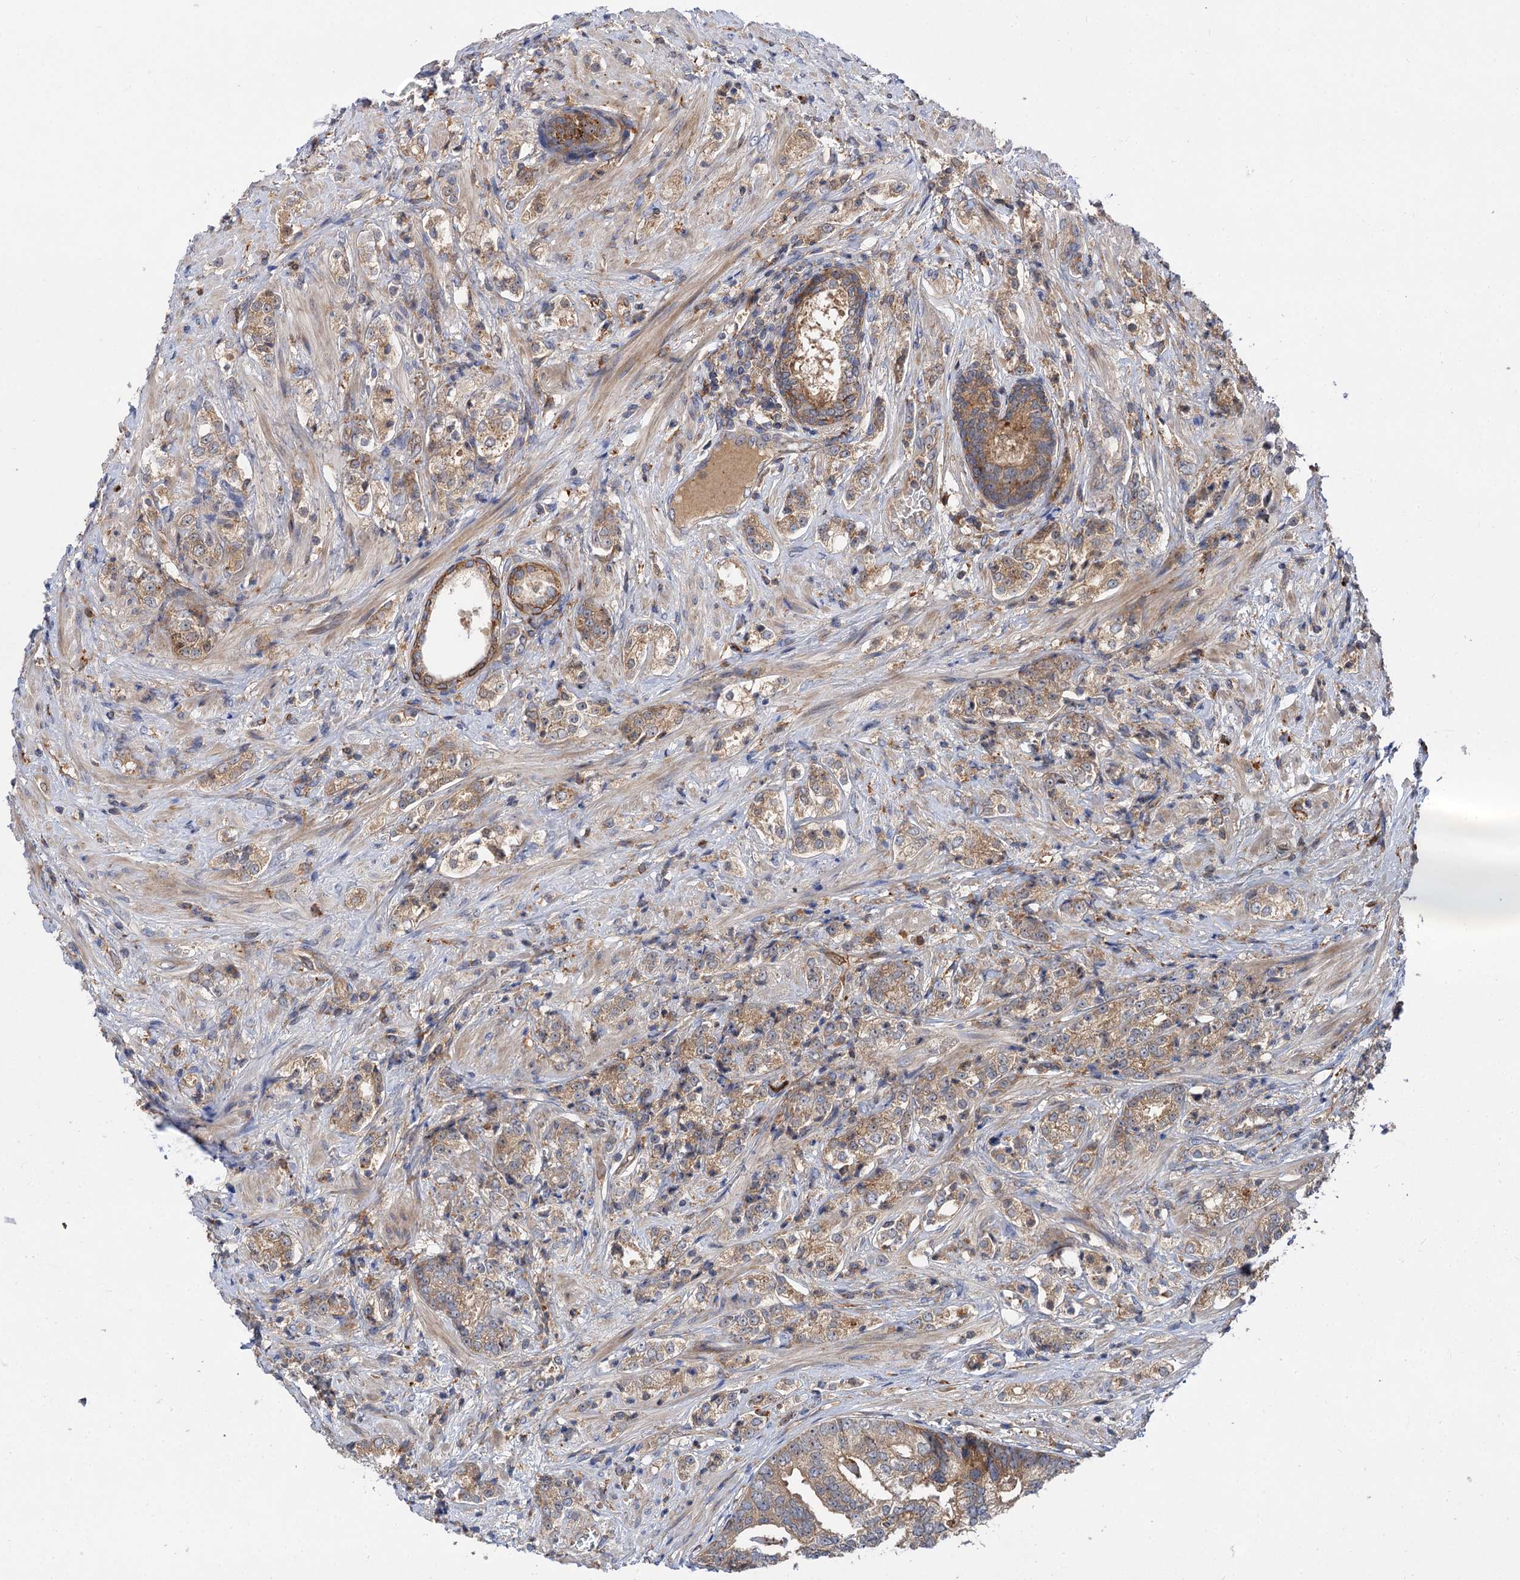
{"staining": {"intensity": "moderate", "quantity": ">75%", "location": "cytoplasmic/membranous"}, "tissue": "prostate cancer", "cell_type": "Tumor cells", "image_type": "cancer", "snomed": [{"axis": "morphology", "description": "Adenocarcinoma, High grade"}, {"axis": "topography", "description": "Prostate"}], "caption": "Approximately >75% of tumor cells in human prostate high-grade adenocarcinoma exhibit moderate cytoplasmic/membranous protein staining as visualized by brown immunohistochemical staining.", "gene": "PATL1", "patient": {"sex": "male", "age": 69}}